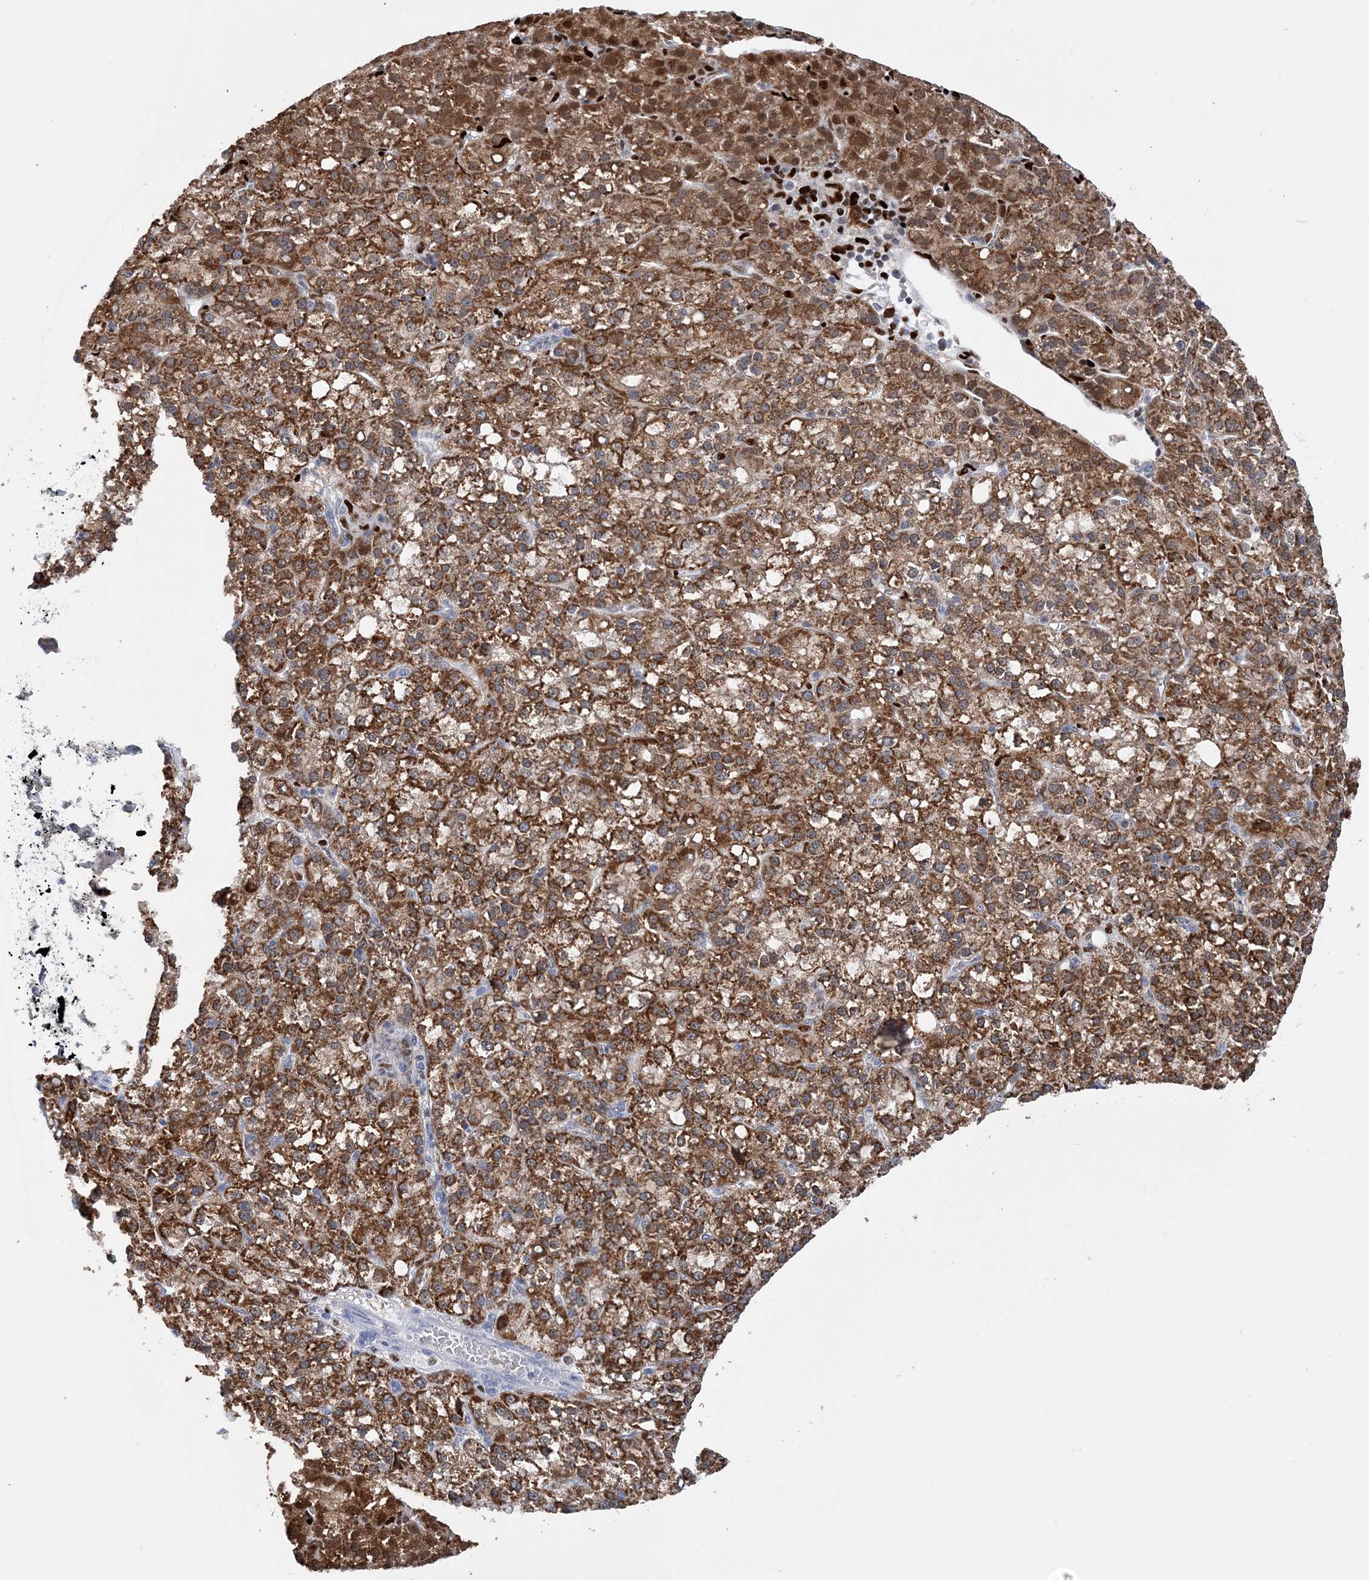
{"staining": {"intensity": "strong", "quantity": ">75%", "location": "cytoplasmic/membranous"}, "tissue": "liver cancer", "cell_type": "Tumor cells", "image_type": "cancer", "snomed": [{"axis": "morphology", "description": "Carcinoma, Hepatocellular, NOS"}, {"axis": "topography", "description": "Liver"}], "caption": "Protein expression analysis of human hepatocellular carcinoma (liver) reveals strong cytoplasmic/membranous positivity in approximately >75% of tumor cells. The staining is performed using DAB (3,3'-diaminobenzidine) brown chromogen to label protein expression. The nuclei are counter-stained blue using hematoxylin.", "gene": "NIT2", "patient": {"sex": "female", "age": 58}}